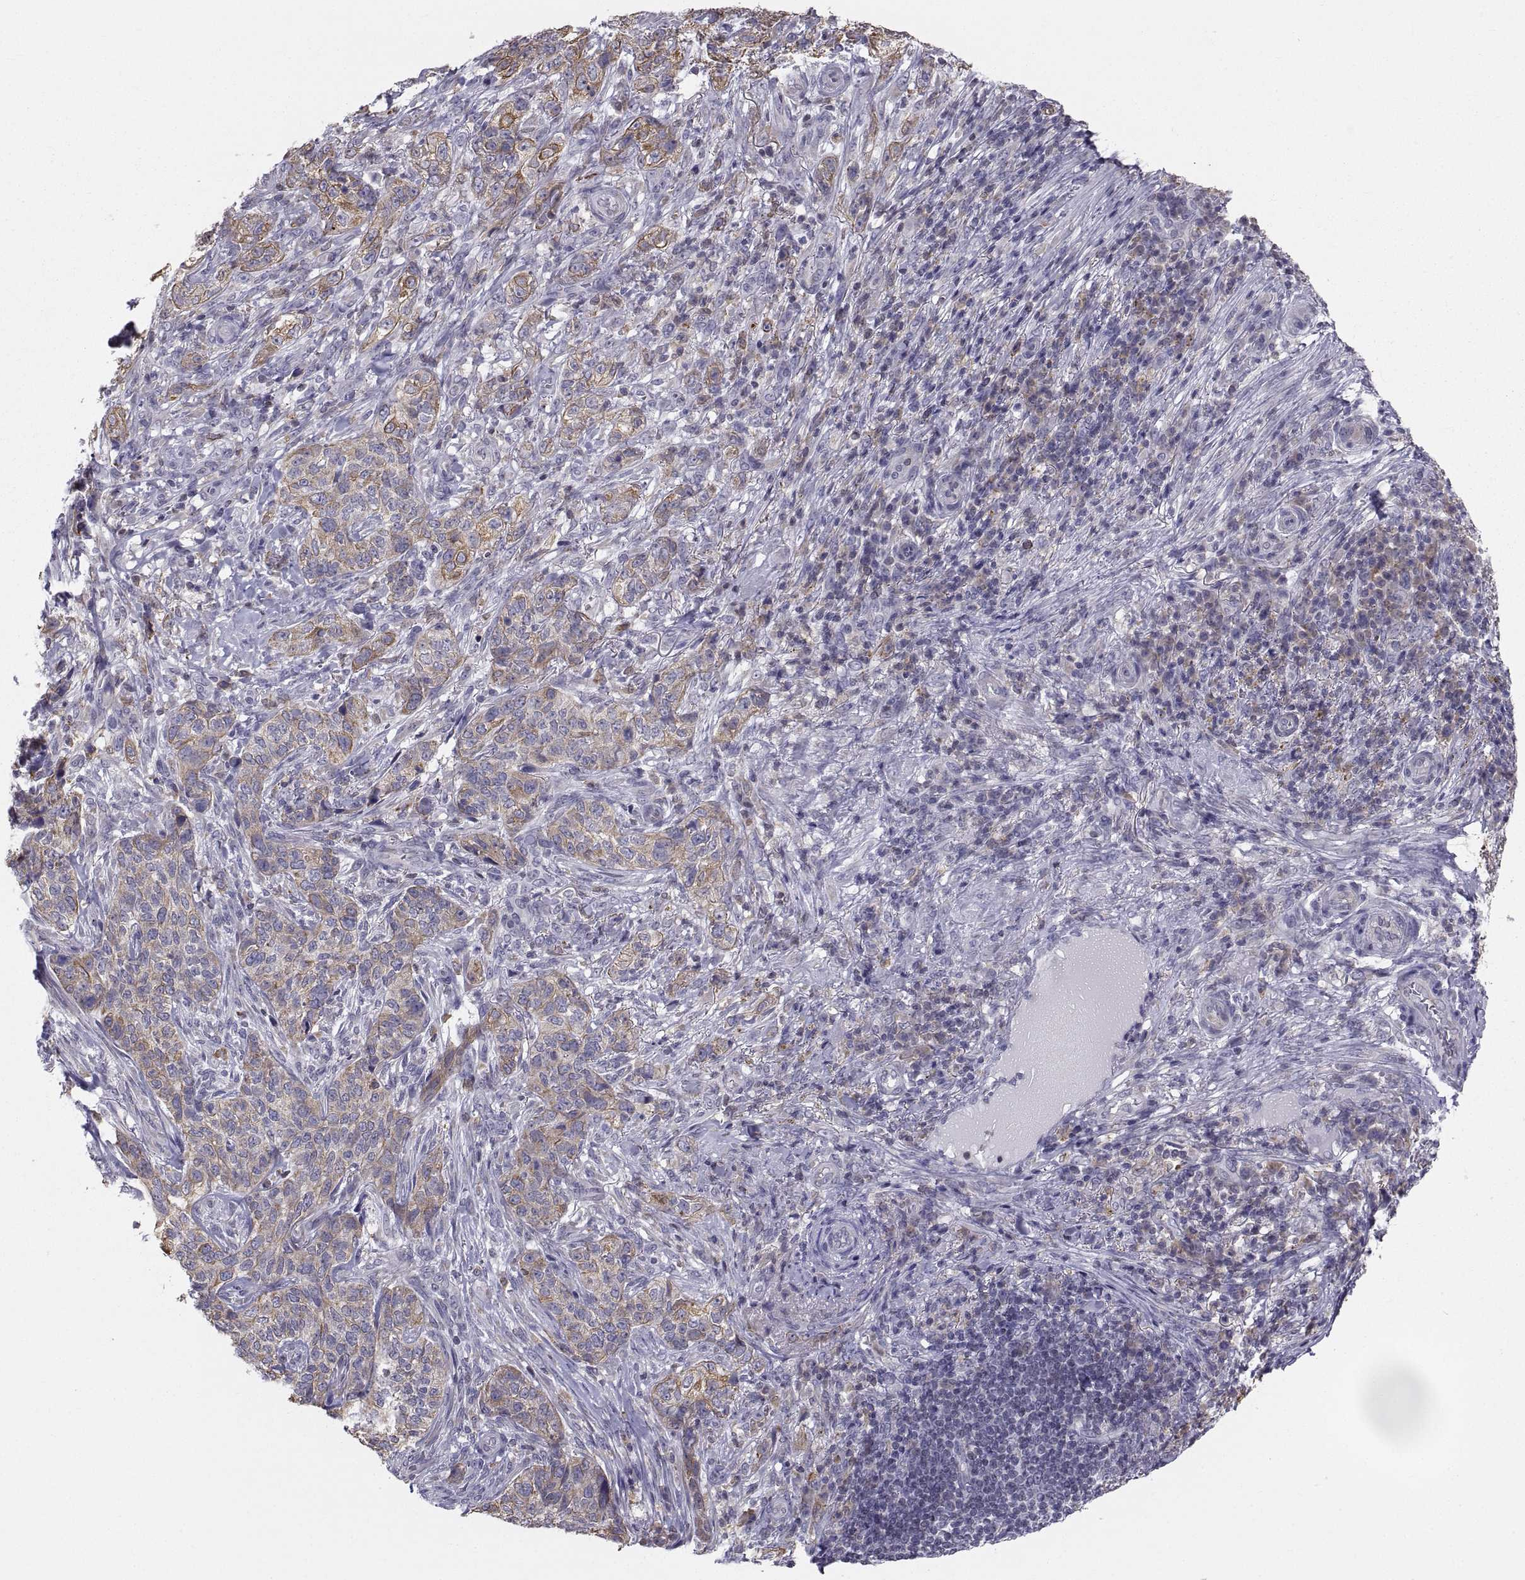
{"staining": {"intensity": "moderate", "quantity": "25%-75%", "location": "cytoplasmic/membranous"}, "tissue": "skin cancer", "cell_type": "Tumor cells", "image_type": "cancer", "snomed": [{"axis": "morphology", "description": "Basal cell carcinoma"}, {"axis": "topography", "description": "Skin"}], "caption": "Protein expression analysis of human basal cell carcinoma (skin) reveals moderate cytoplasmic/membranous expression in approximately 25%-75% of tumor cells.", "gene": "ERO1A", "patient": {"sex": "female", "age": 69}}